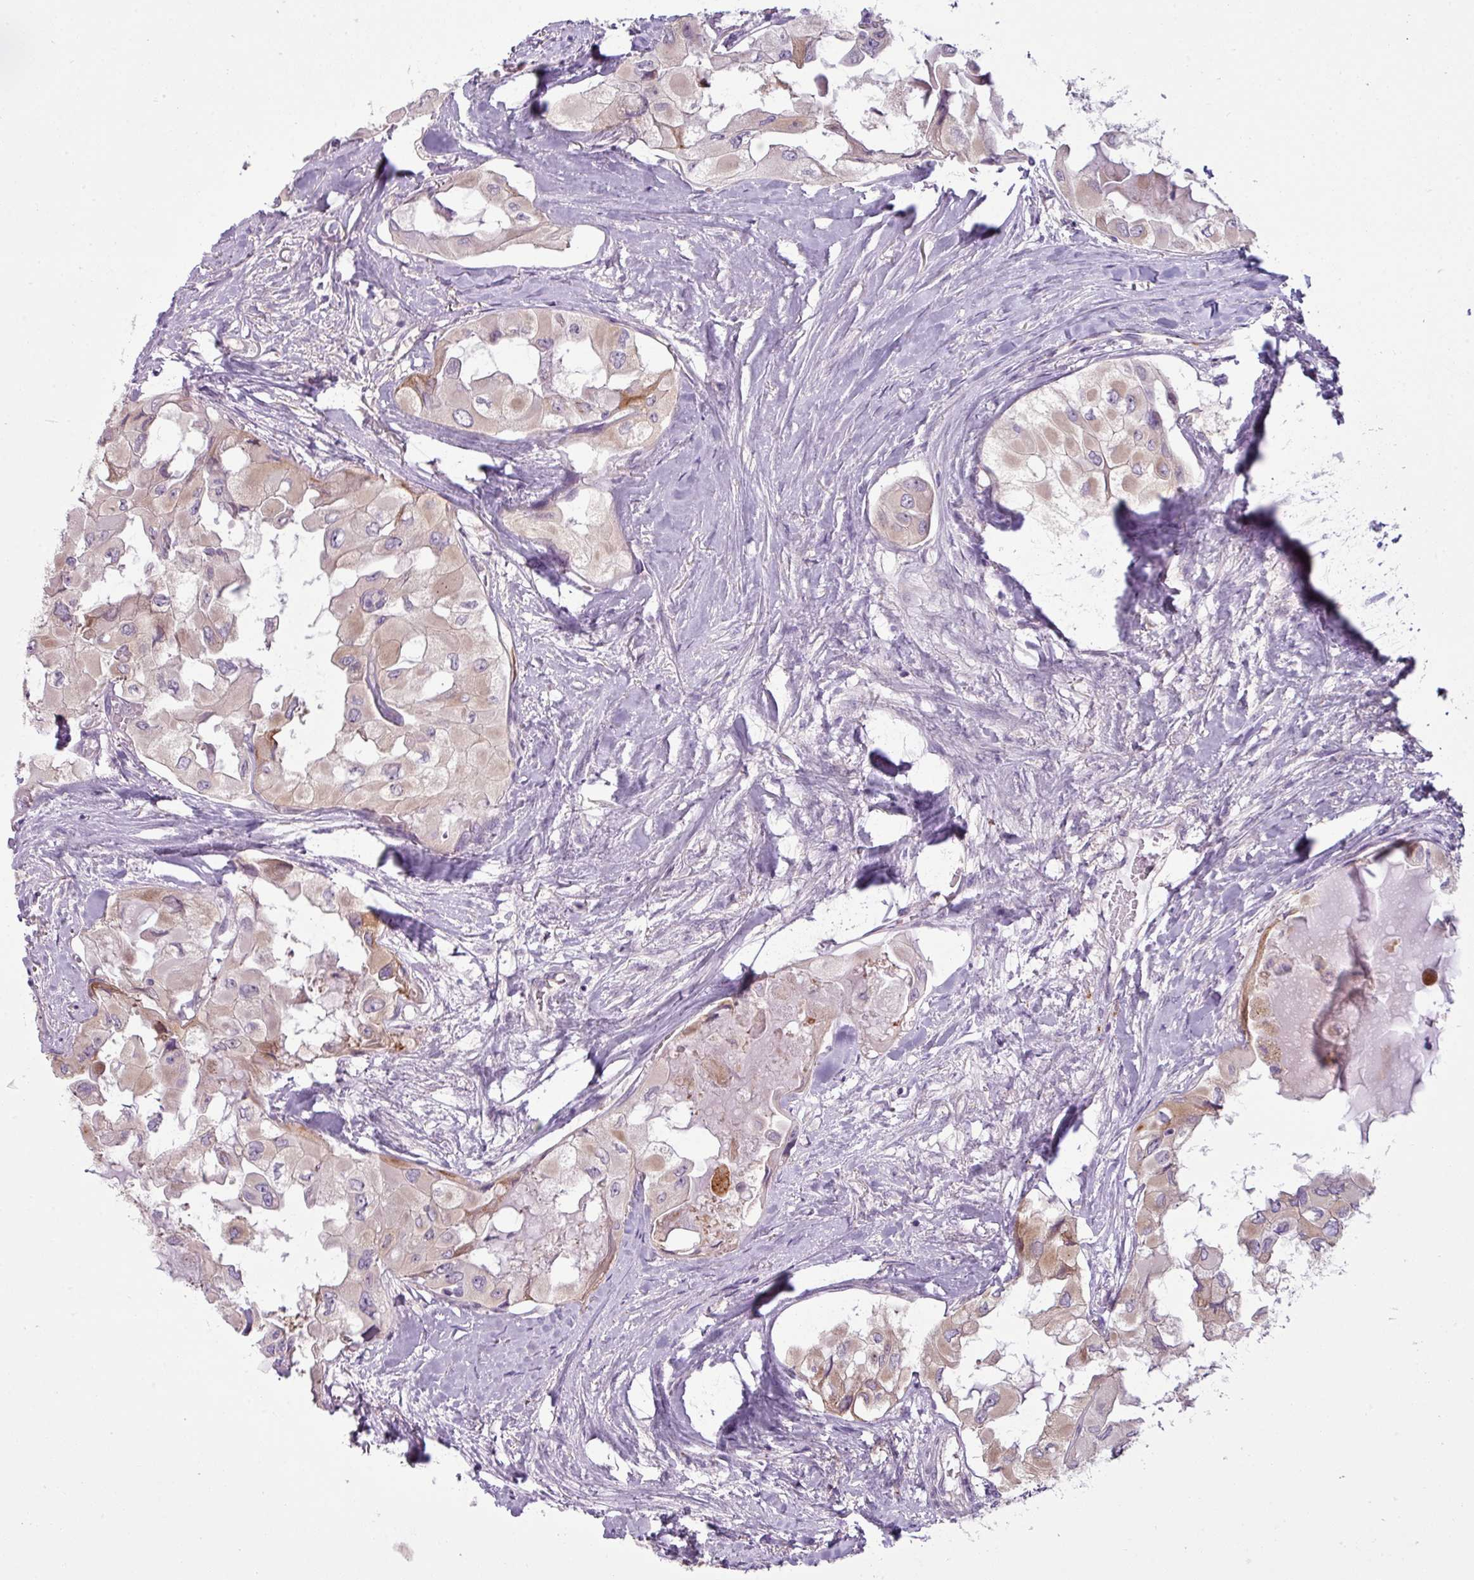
{"staining": {"intensity": "weak", "quantity": "25%-75%", "location": "cytoplasmic/membranous"}, "tissue": "thyroid cancer", "cell_type": "Tumor cells", "image_type": "cancer", "snomed": [{"axis": "morphology", "description": "Normal tissue, NOS"}, {"axis": "morphology", "description": "Papillary adenocarcinoma, NOS"}, {"axis": "topography", "description": "Thyroid gland"}], "caption": "Weak cytoplasmic/membranous staining for a protein is present in about 25%-75% of tumor cells of thyroid cancer (papillary adenocarcinoma) using immunohistochemistry (IHC).", "gene": "CAMK2B", "patient": {"sex": "female", "age": 59}}